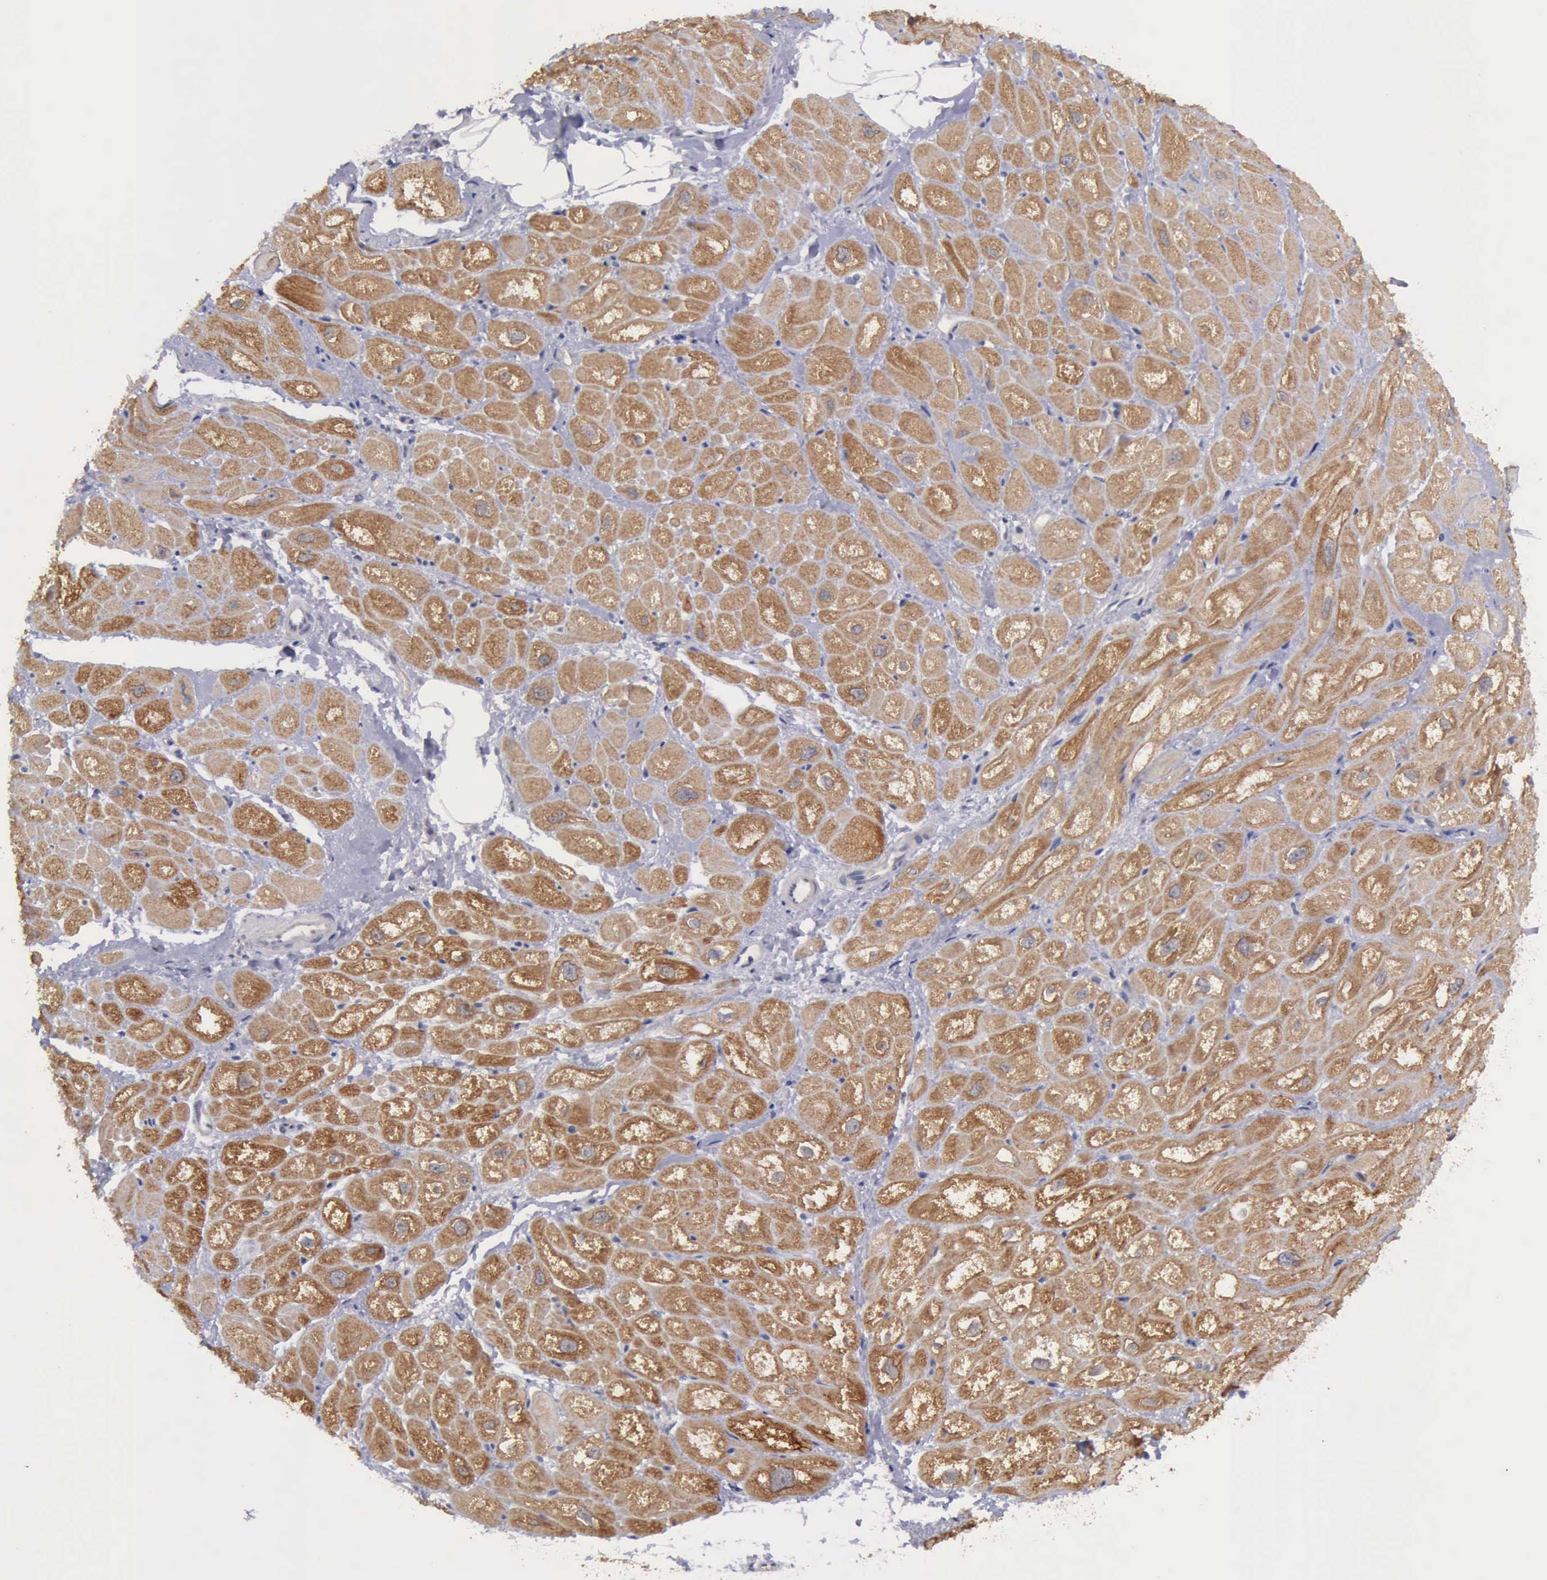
{"staining": {"intensity": "moderate", "quantity": ">75%", "location": "cytoplasmic/membranous"}, "tissue": "heart muscle", "cell_type": "Cardiomyocytes", "image_type": "normal", "snomed": [{"axis": "morphology", "description": "Normal tissue, NOS"}, {"axis": "topography", "description": "Heart"}], "caption": "High-power microscopy captured an IHC micrograph of normal heart muscle, revealing moderate cytoplasmic/membranous expression in approximately >75% of cardiomyocytes. The staining was performed using DAB to visualize the protein expression in brown, while the nuclei were stained in blue with hematoxylin (Magnification: 20x).", "gene": "PHKA1", "patient": {"sex": "male", "age": 49}}